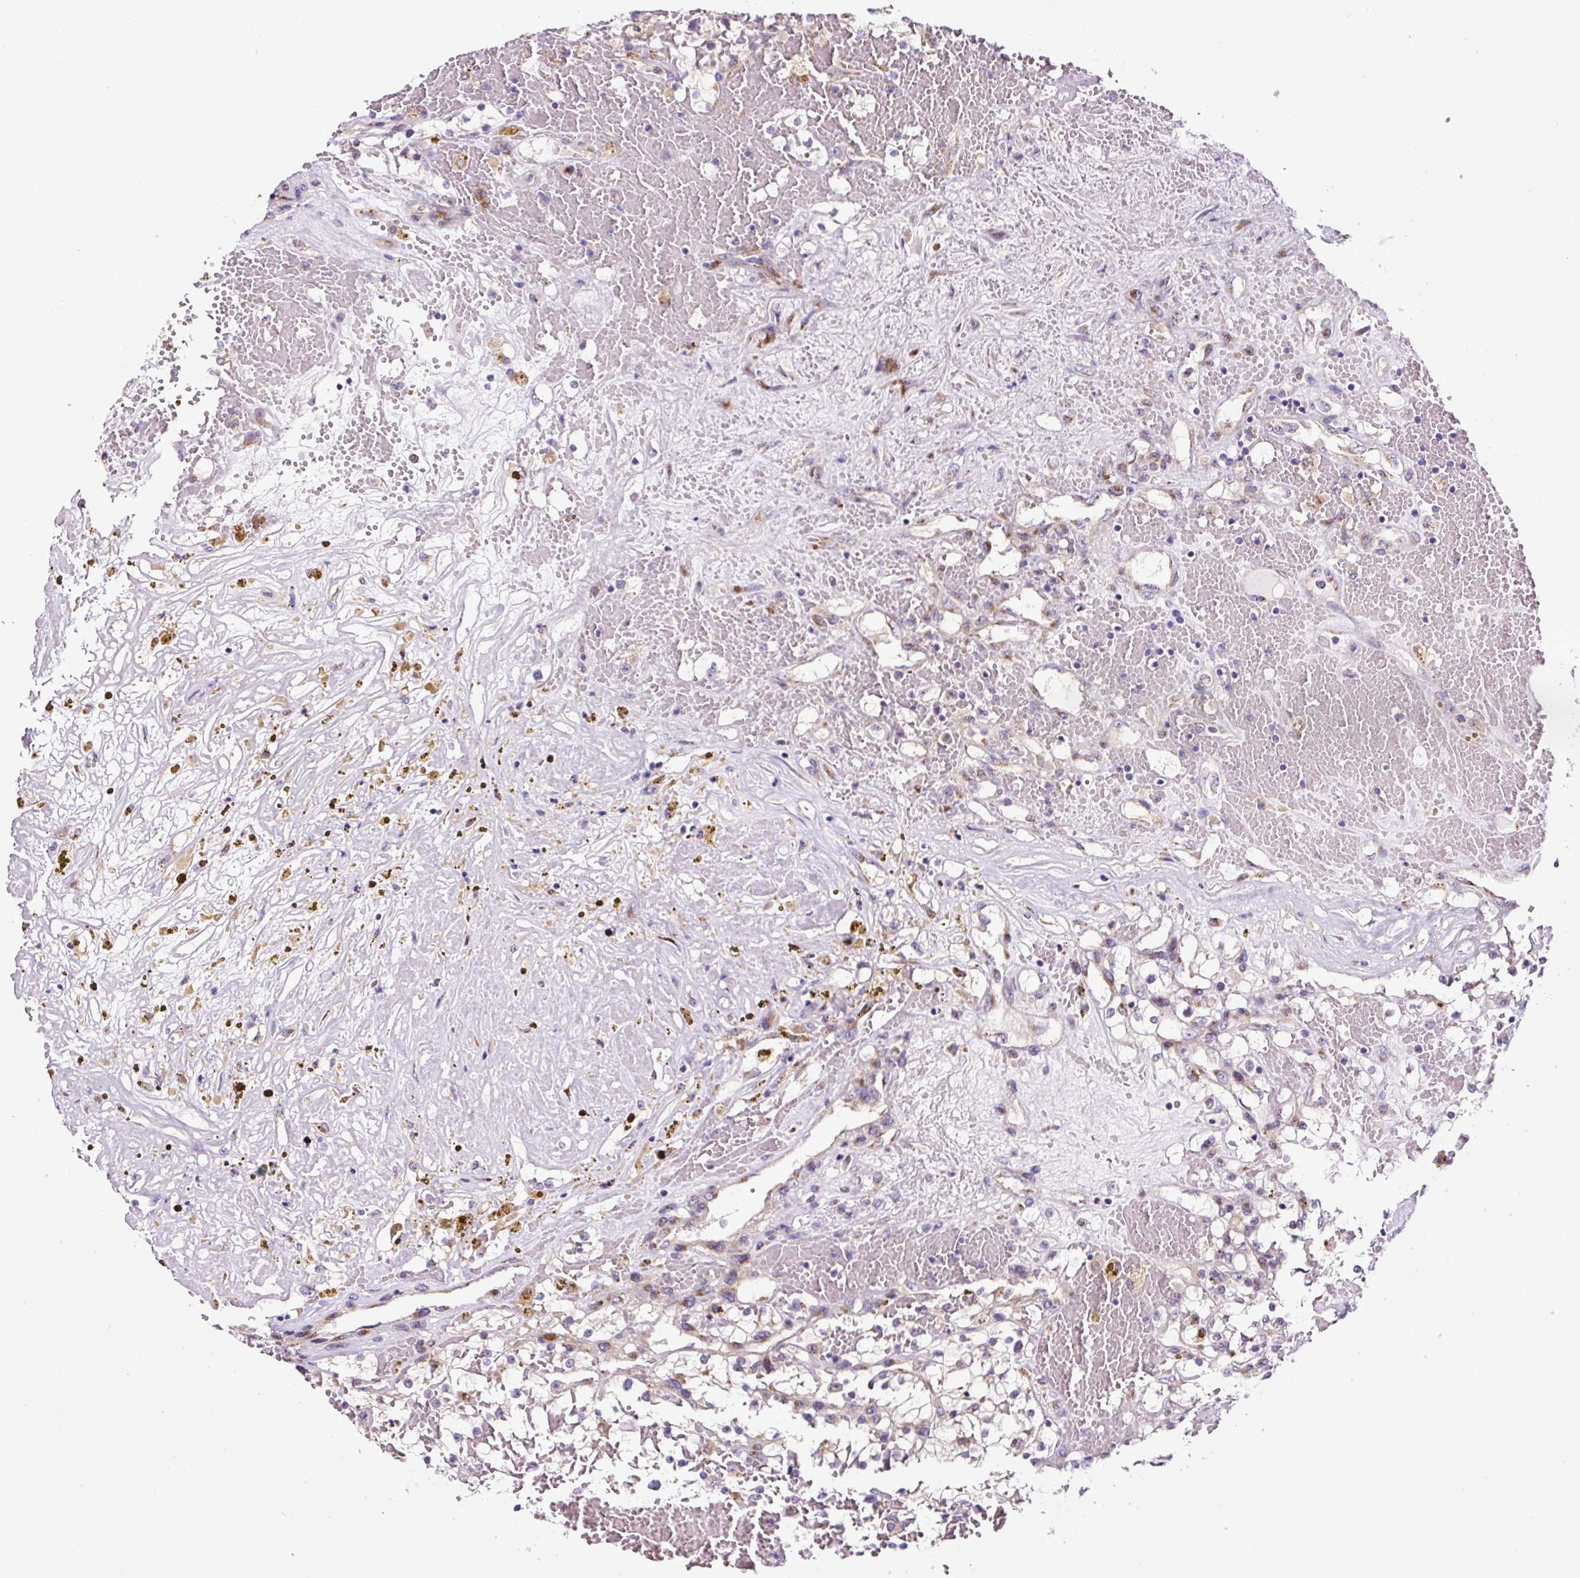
{"staining": {"intensity": "weak", "quantity": "<25%", "location": "cytoplasmic/membranous"}, "tissue": "renal cancer", "cell_type": "Tumor cells", "image_type": "cancer", "snomed": [{"axis": "morphology", "description": "Normal tissue, NOS"}, {"axis": "morphology", "description": "Adenocarcinoma, NOS"}, {"axis": "topography", "description": "Kidney"}], "caption": "This image is of renal cancer (adenocarcinoma) stained with IHC to label a protein in brown with the nuclei are counter-stained blue. There is no staining in tumor cells. (DAB (3,3'-diaminobenzidine) IHC with hematoxylin counter stain).", "gene": "GORASP1", "patient": {"sex": "male", "age": 68}}